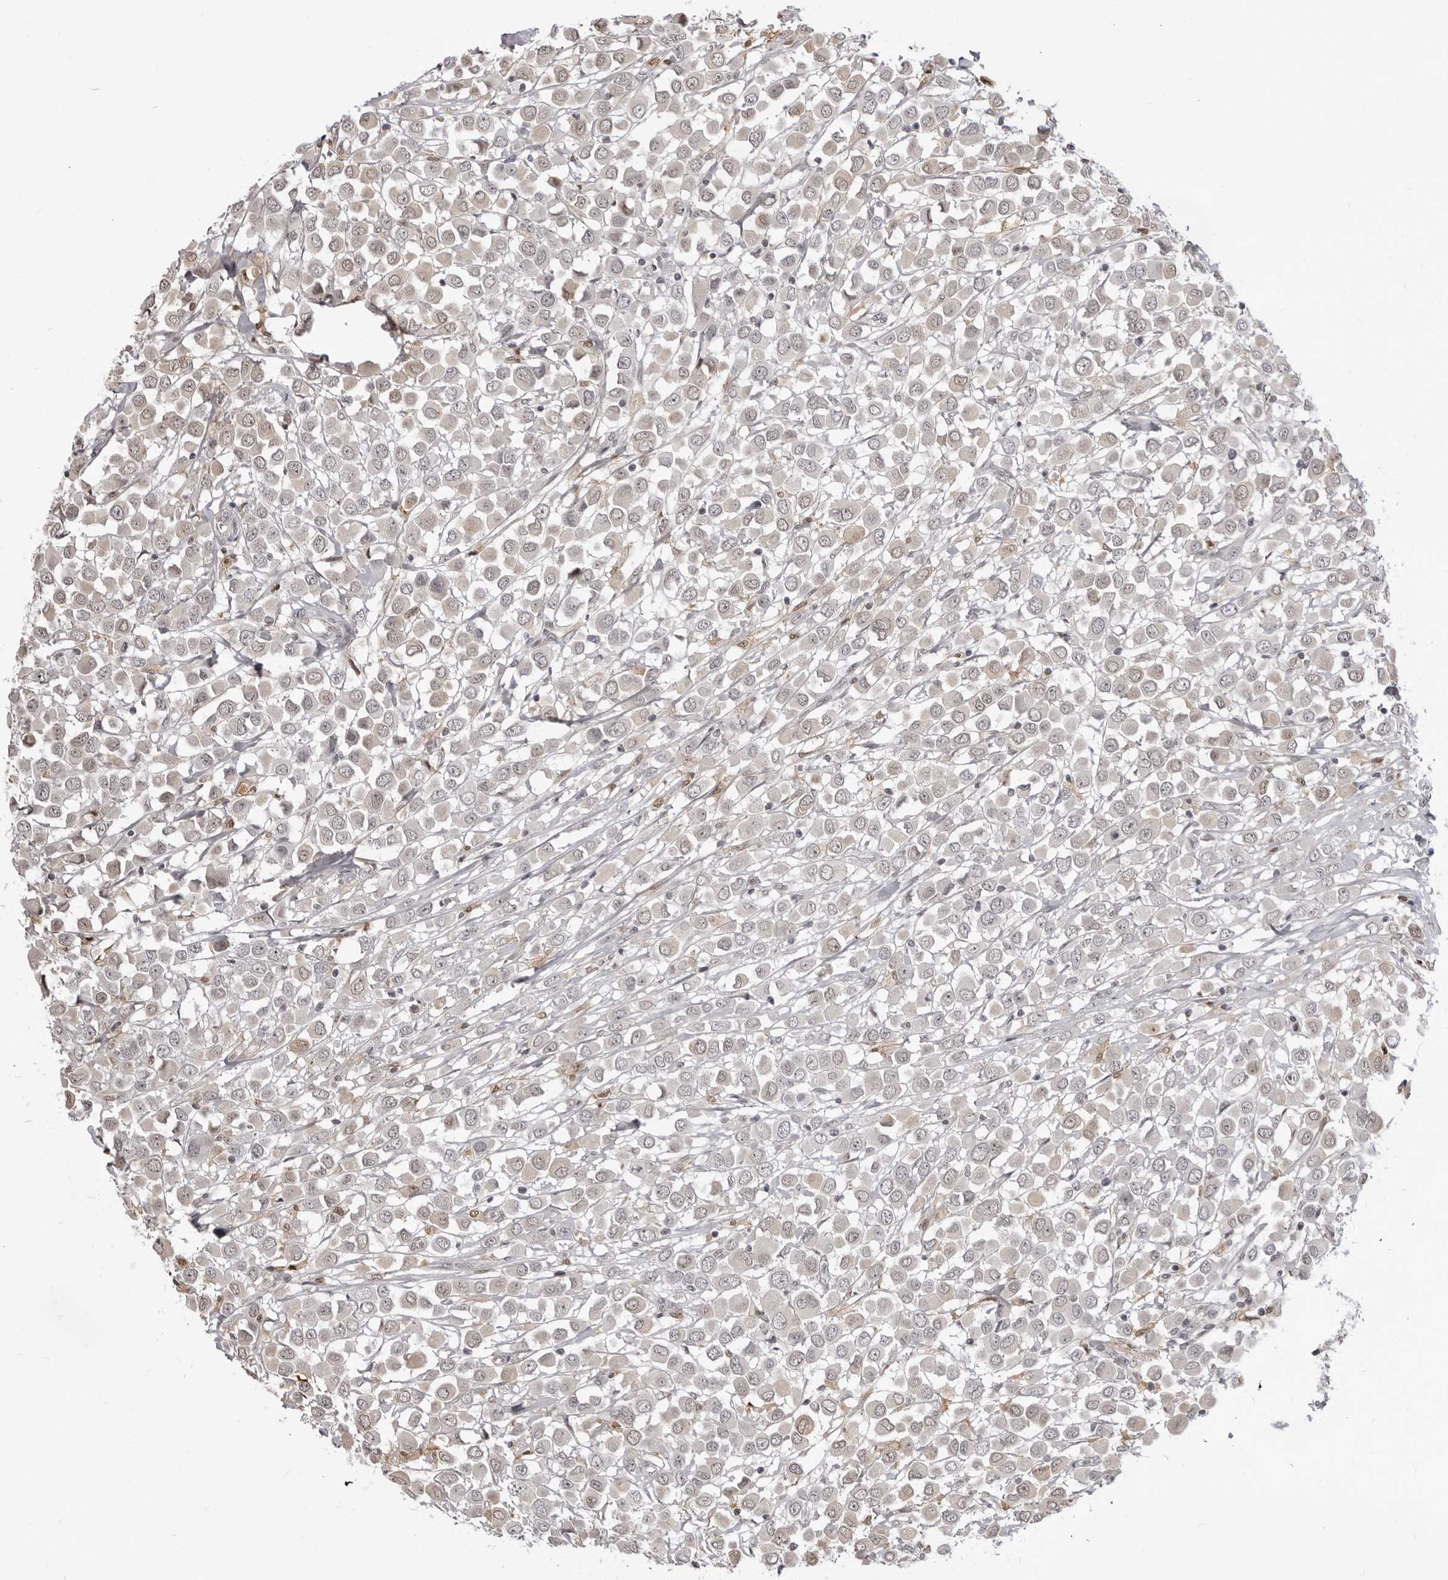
{"staining": {"intensity": "weak", "quantity": "25%-75%", "location": "nuclear"}, "tissue": "breast cancer", "cell_type": "Tumor cells", "image_type": "cancer", "snomed": [{"axis": "morphology", "description": "Duct carcinoma"}, {"axis": "topography", "description": "Breast"}], "caption": "The photomicrograph reveals staining of breast infiltrating ductal carcinoma, revealing weak nuclear protein expression (brown color) within tumor cells. The protein of interest is stained brown, and the nuclei are stained in blue (DAB IHC with brightfield microscopy, high magnification).", "gene": "SRGAP2", "patient": {"sex": "female", "age": 61}}